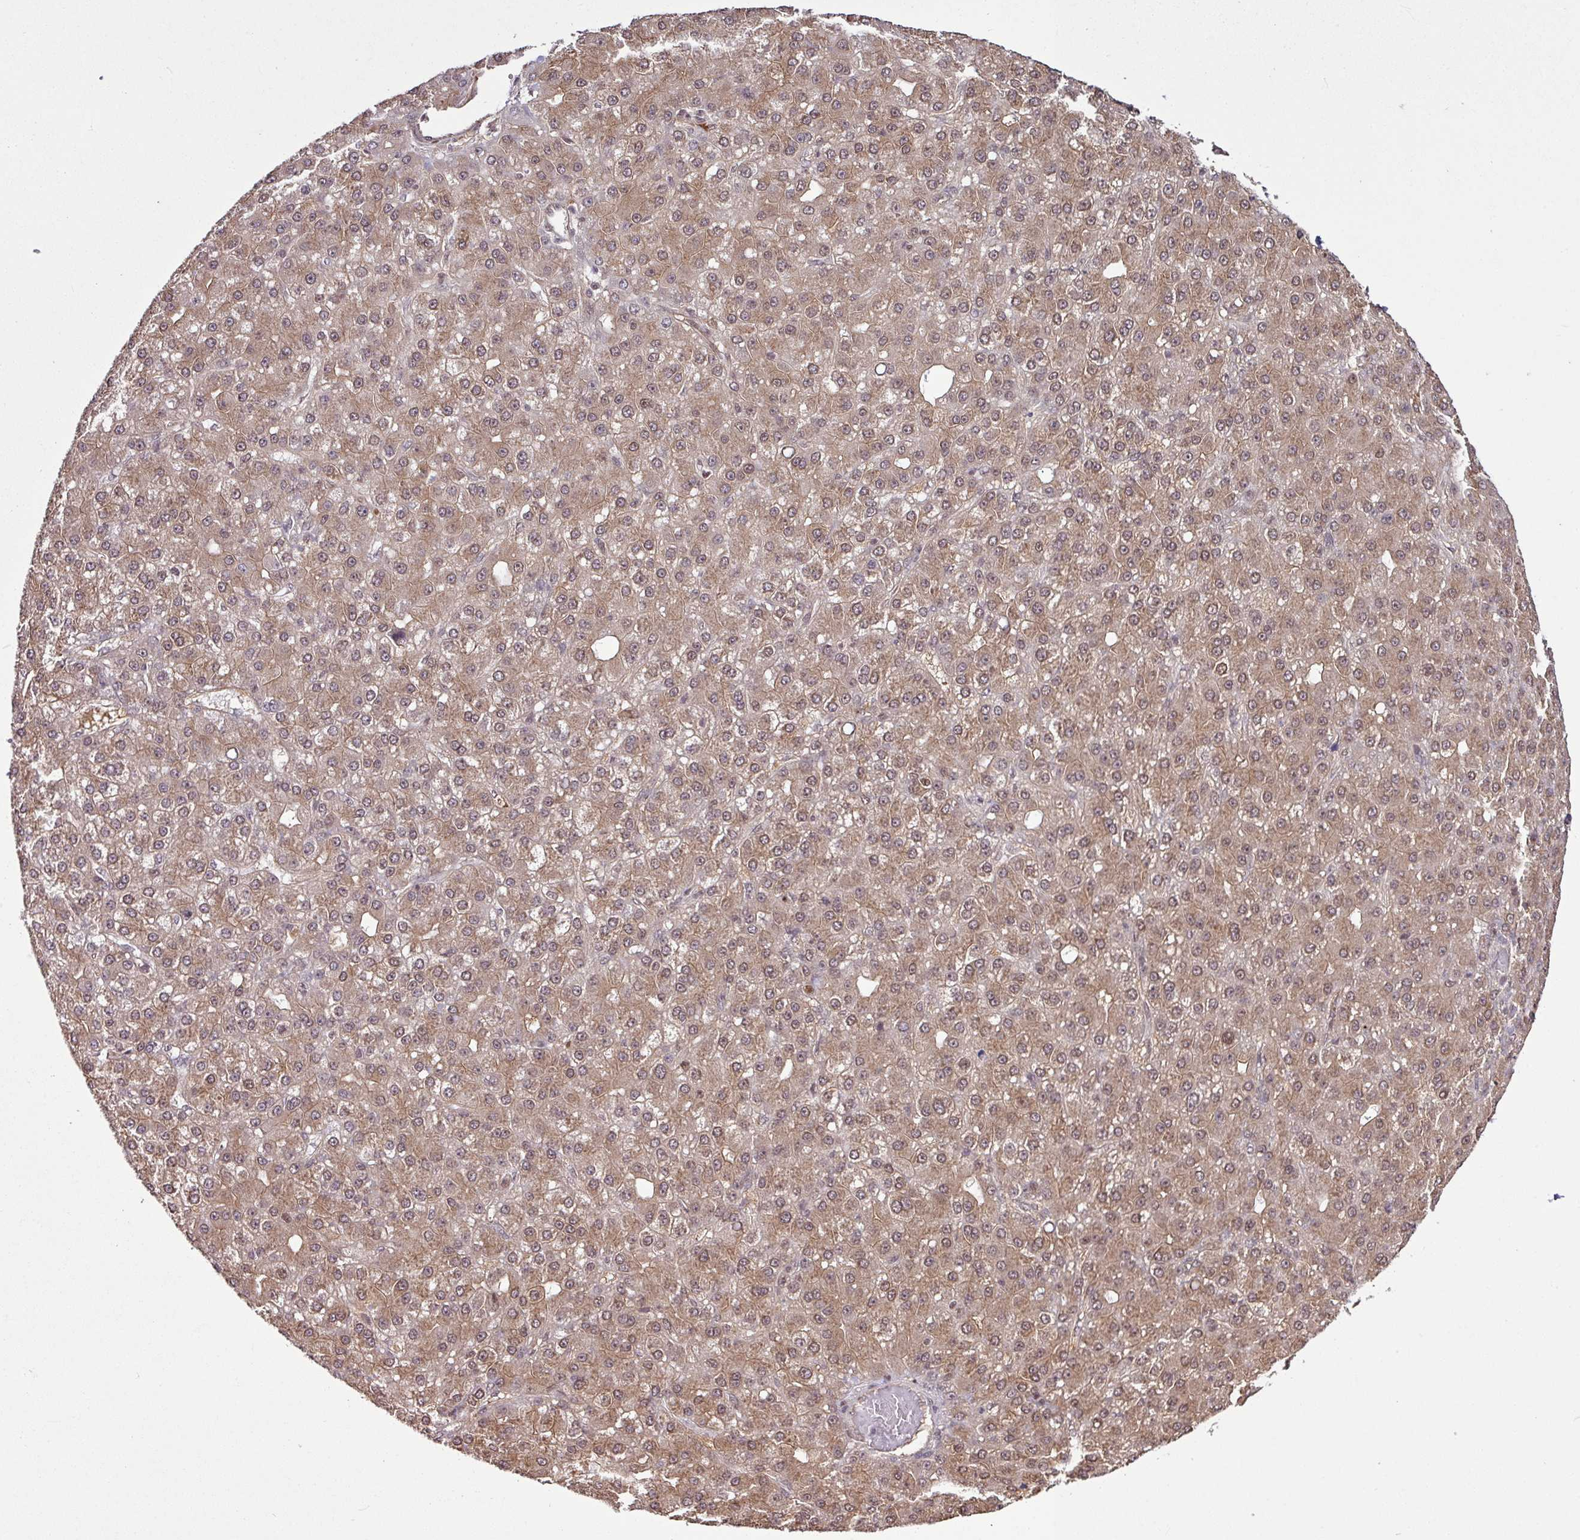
{"staining": {"intensity": "moderate", "quantity": ">75%", "location": "cytoplasmic/membranous,nuclear"}, "tissue": "liver cancer", "cell_type": "Tumor cells", "image_type": "cancer", "snomed": [{"axis": "morphology", "description": "Carcinoma, Hepatocellular, NOS"}, {"axis": "topography", "description": "Liver"}], "caption": "A medium amount of moderate cytoplasmic/membranous and nuclear positivity is appreciated in about >75% of tumor cells in hepatocellular carcinoma (liver) tissue. (Brightfield microscopy of DAB IHC at high magnification).", "gene": "ITPKC", "patient": {"sex": "male", "age": 67}}